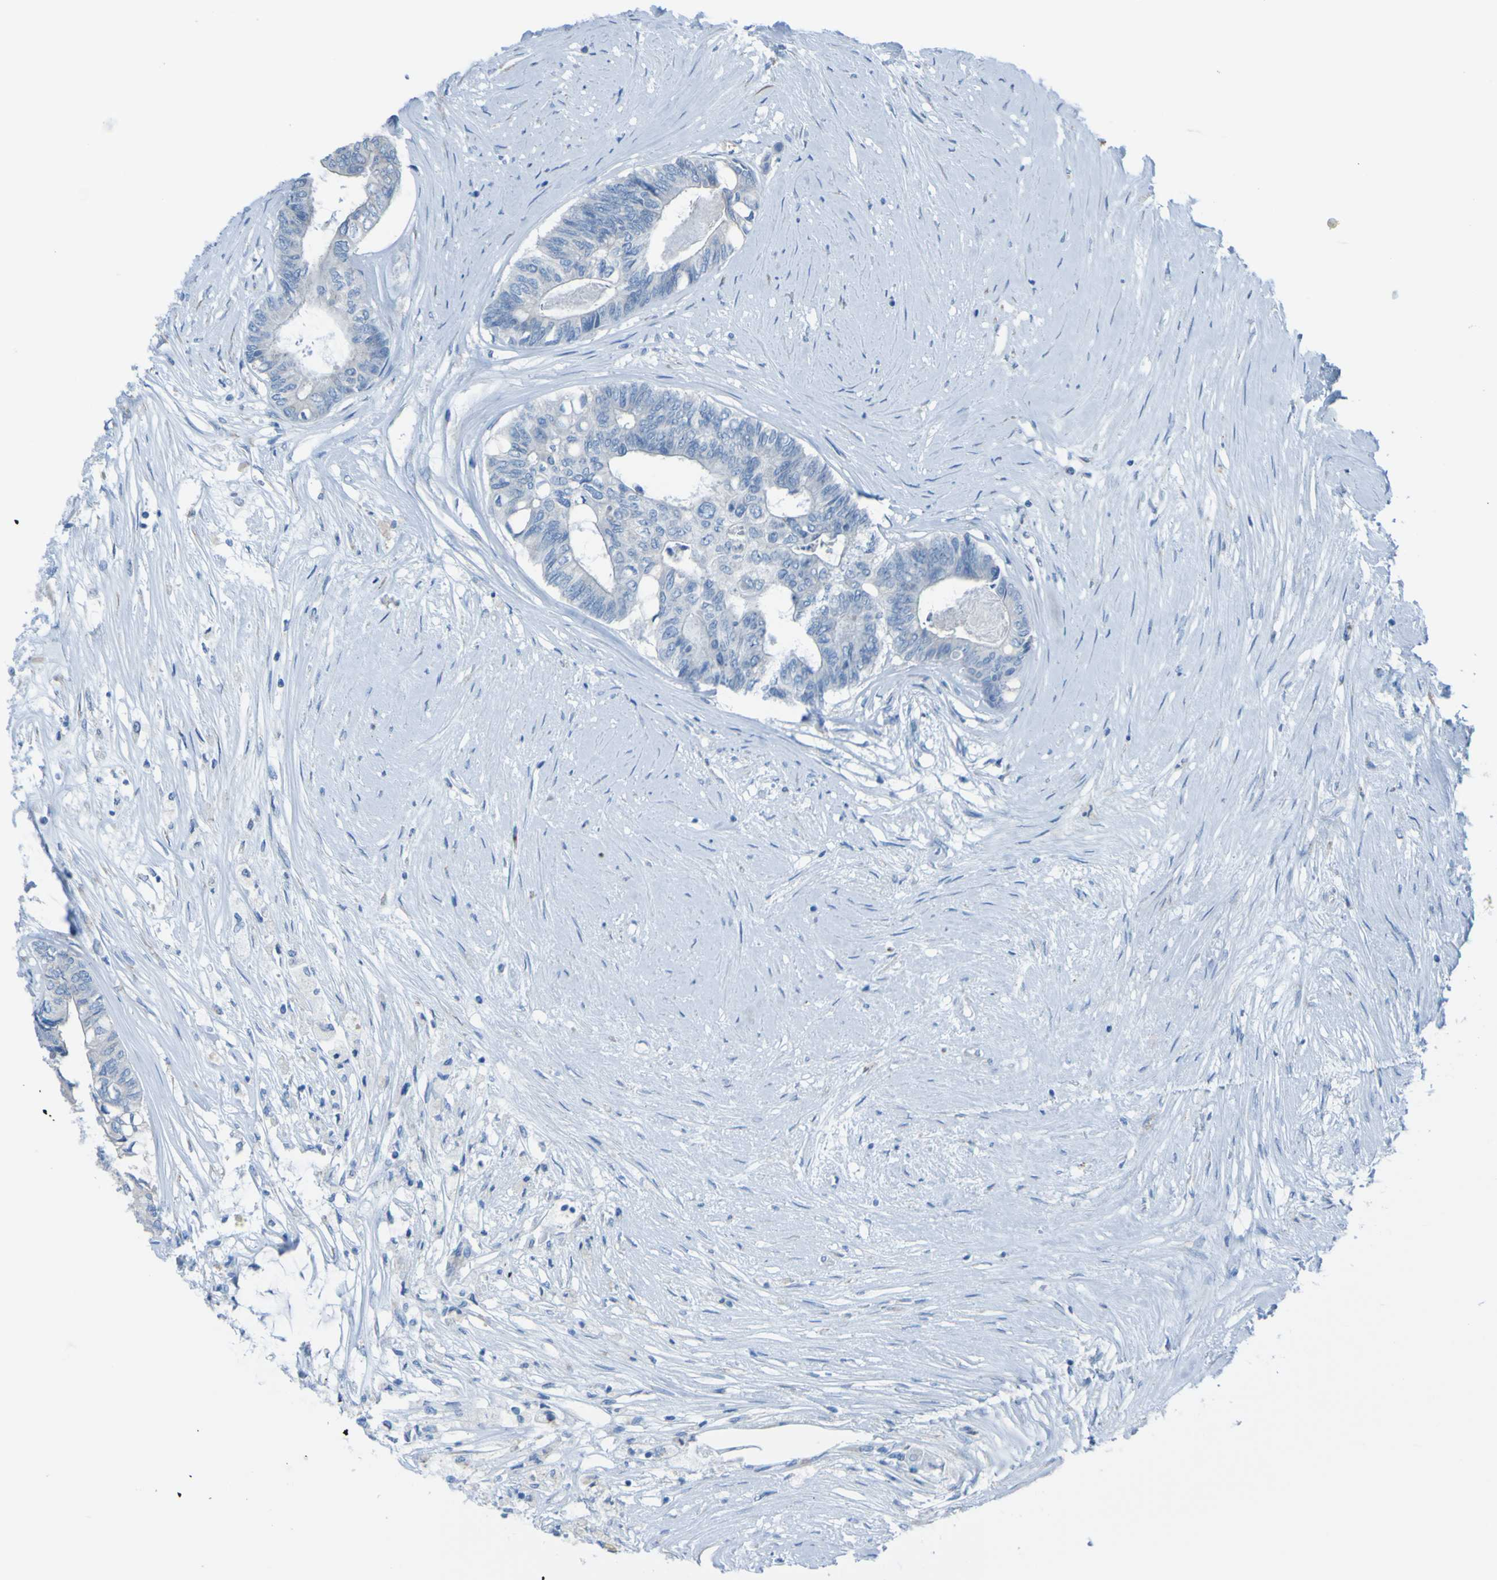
{"staining": {"intensity": "negative", "quantity": "none", "location": "none"}, "tissue": "colorectal cancer", "cell_type": "Tumor cells", "image_type": "cancer", "snomed": [{"axis": "morphology", "description": "Adenocarcinoma, NOS"}, {"axis": "topography", "description": "Rectum"}], "caption": "A high-resolution micrograph shows IHC staining of colorectal cancer (adenocarcinoma), which displays no significant staining in tumor cells.", "gene": "ACMSD", "patient": {"sex": "male", "age": 63}}